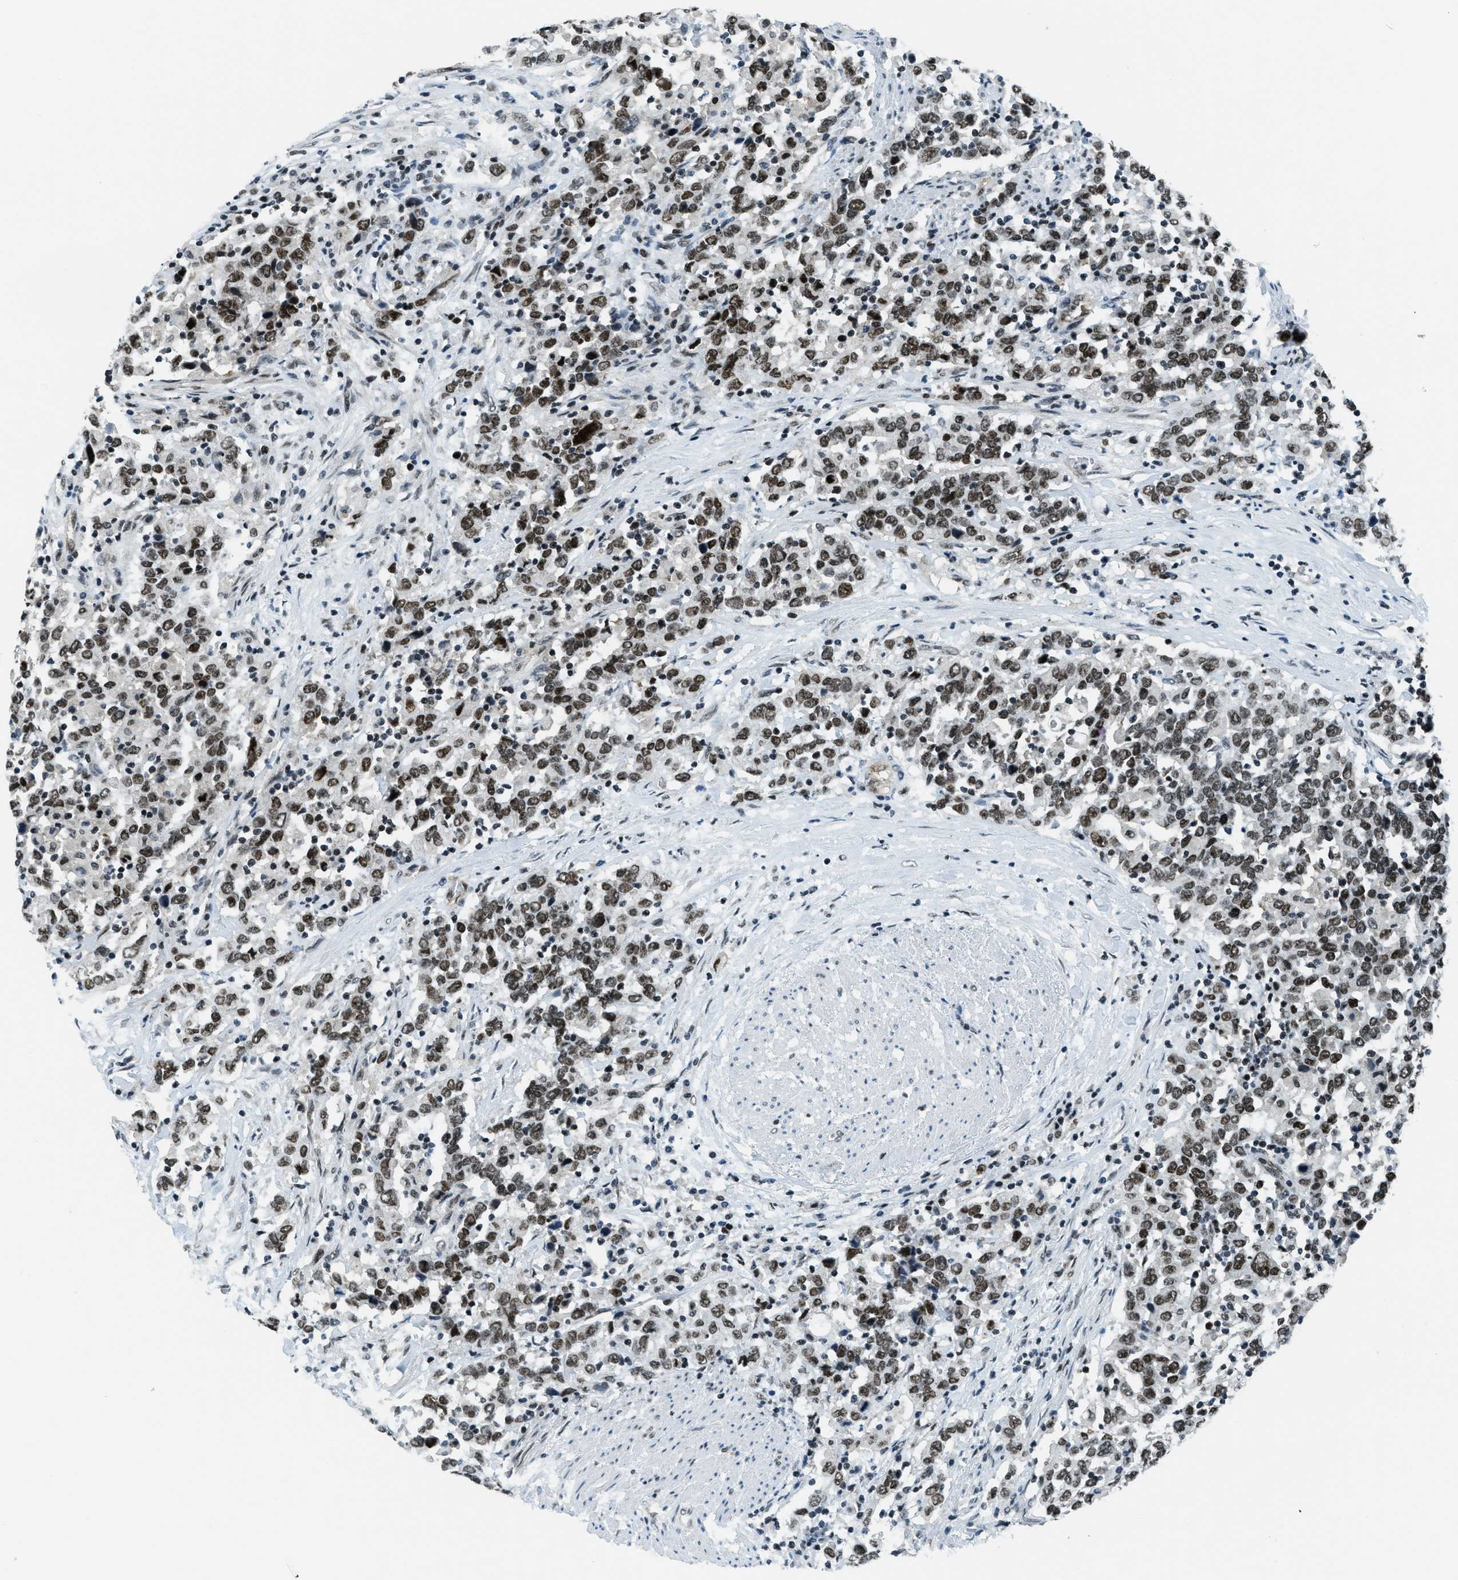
{"staining": {"intensity": "strong", "quantity": ">75%", "location": "nuclear"}, "tissue": "urothelial cancer", "cell_type": "Tumor cells", "image_type": "cancer", "snomed": [{"axis": "morphology", "description": "Urothelial carcinoma, High grade"}, {"axis": "topography", "description": "Urinary bladder"}], "caption": "Urothelial cancer stained with immunohistochemistry demonstrates strong nuclear positivity in approximately >75% of tumor cells.", "gene": "KLF6", "patient": {"sex": "male", "age": 61}}